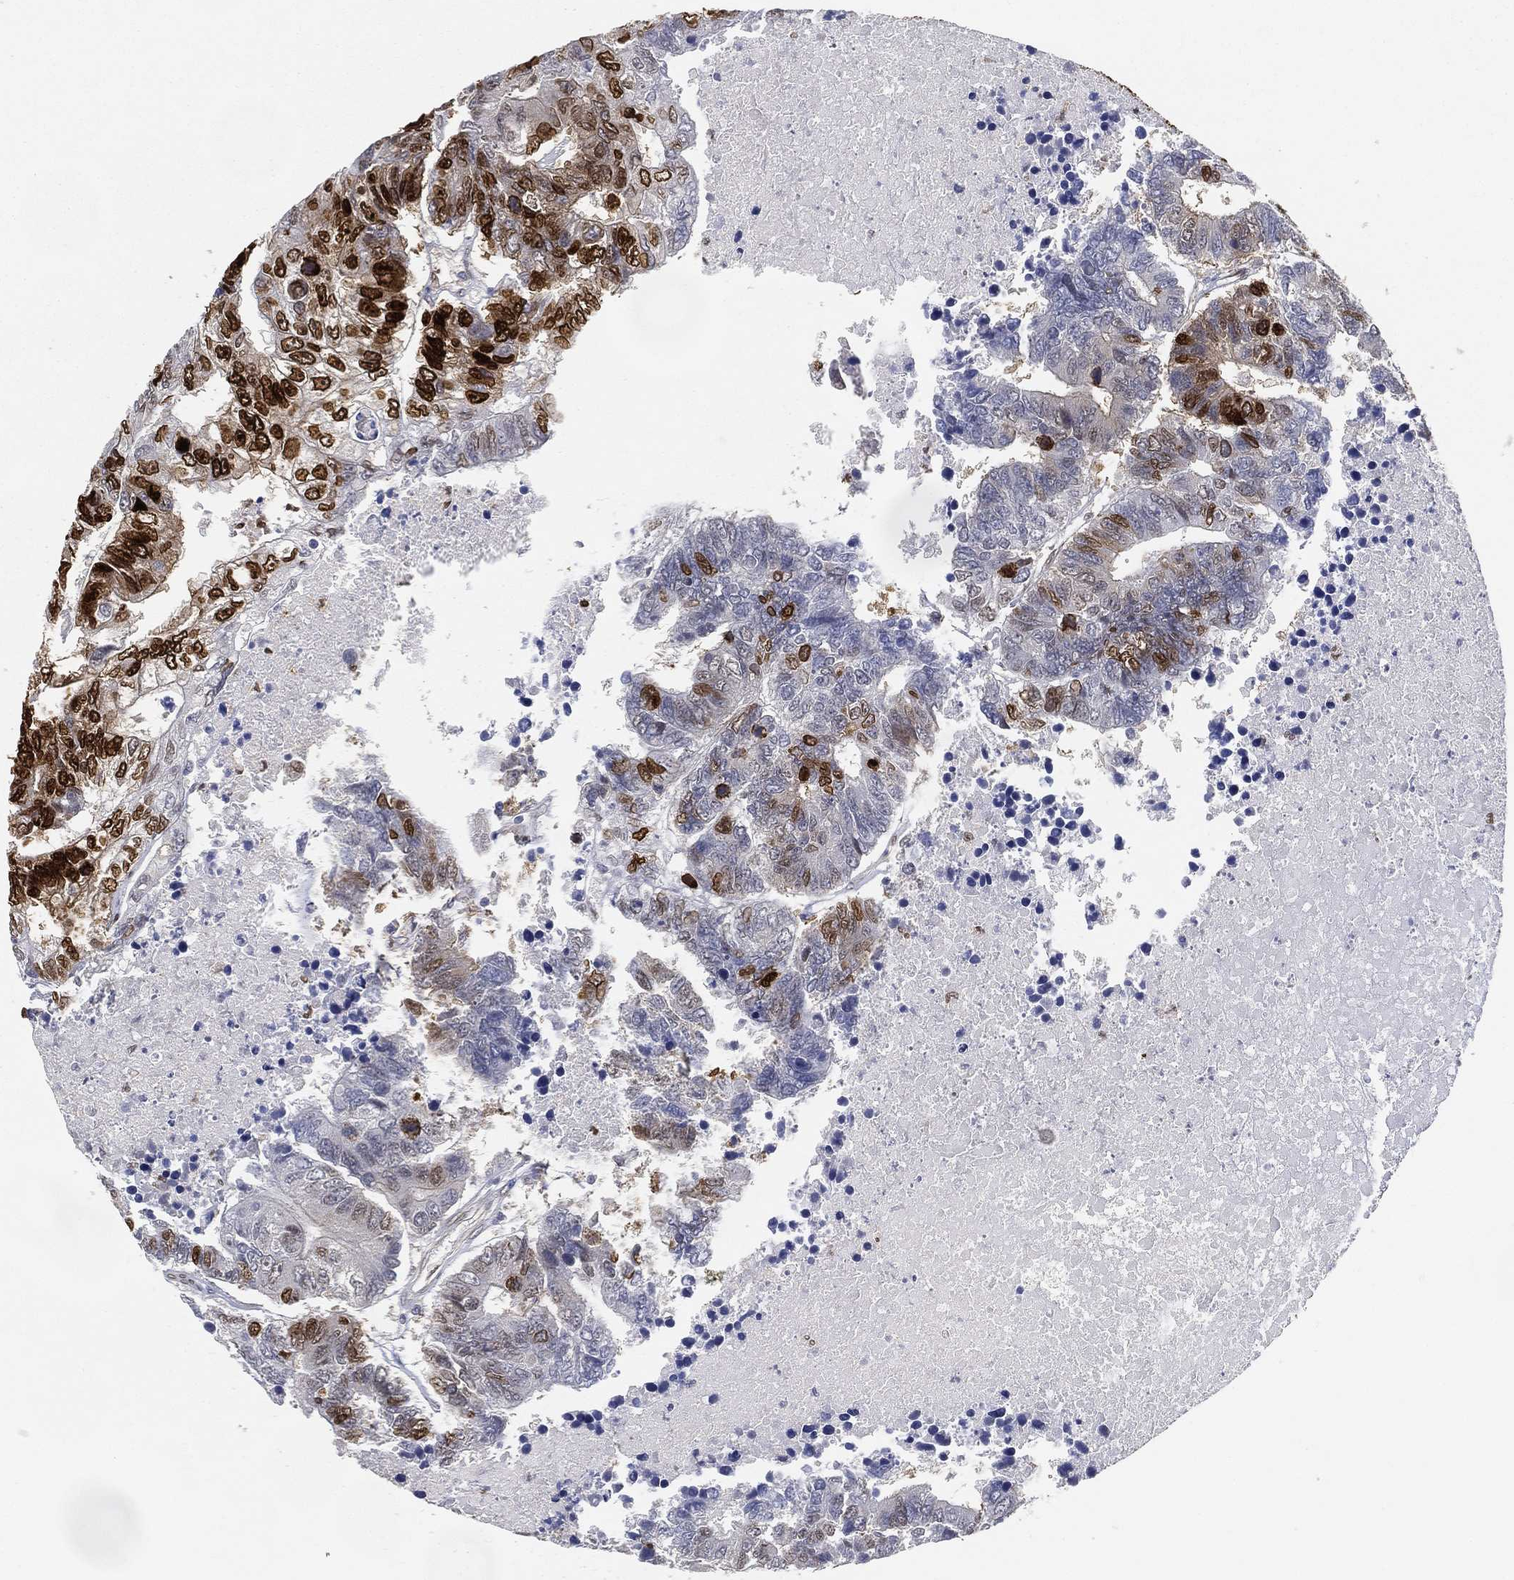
{"staining": {"intensity": "strong", "quantity": "25%-75%", "location": "nuclear"}, "tissue": "colorectal cancer", "cell_type": "Tumor cells", "image_type": "cancer", "snomed": [{"axis": "morphology", "description": "Adenocarcinoma, NOS"}, {"axis": "topography", "description": "Colon"}], "caption": "There is high levels of strong nuclear staining in tumor cells of colorectal cancer (adenocarcinoma), as demonstrated by immunohistochemical staining (brown color).", "gene": "LMNB1", "patient": {"sex": "female", "age": 48}}